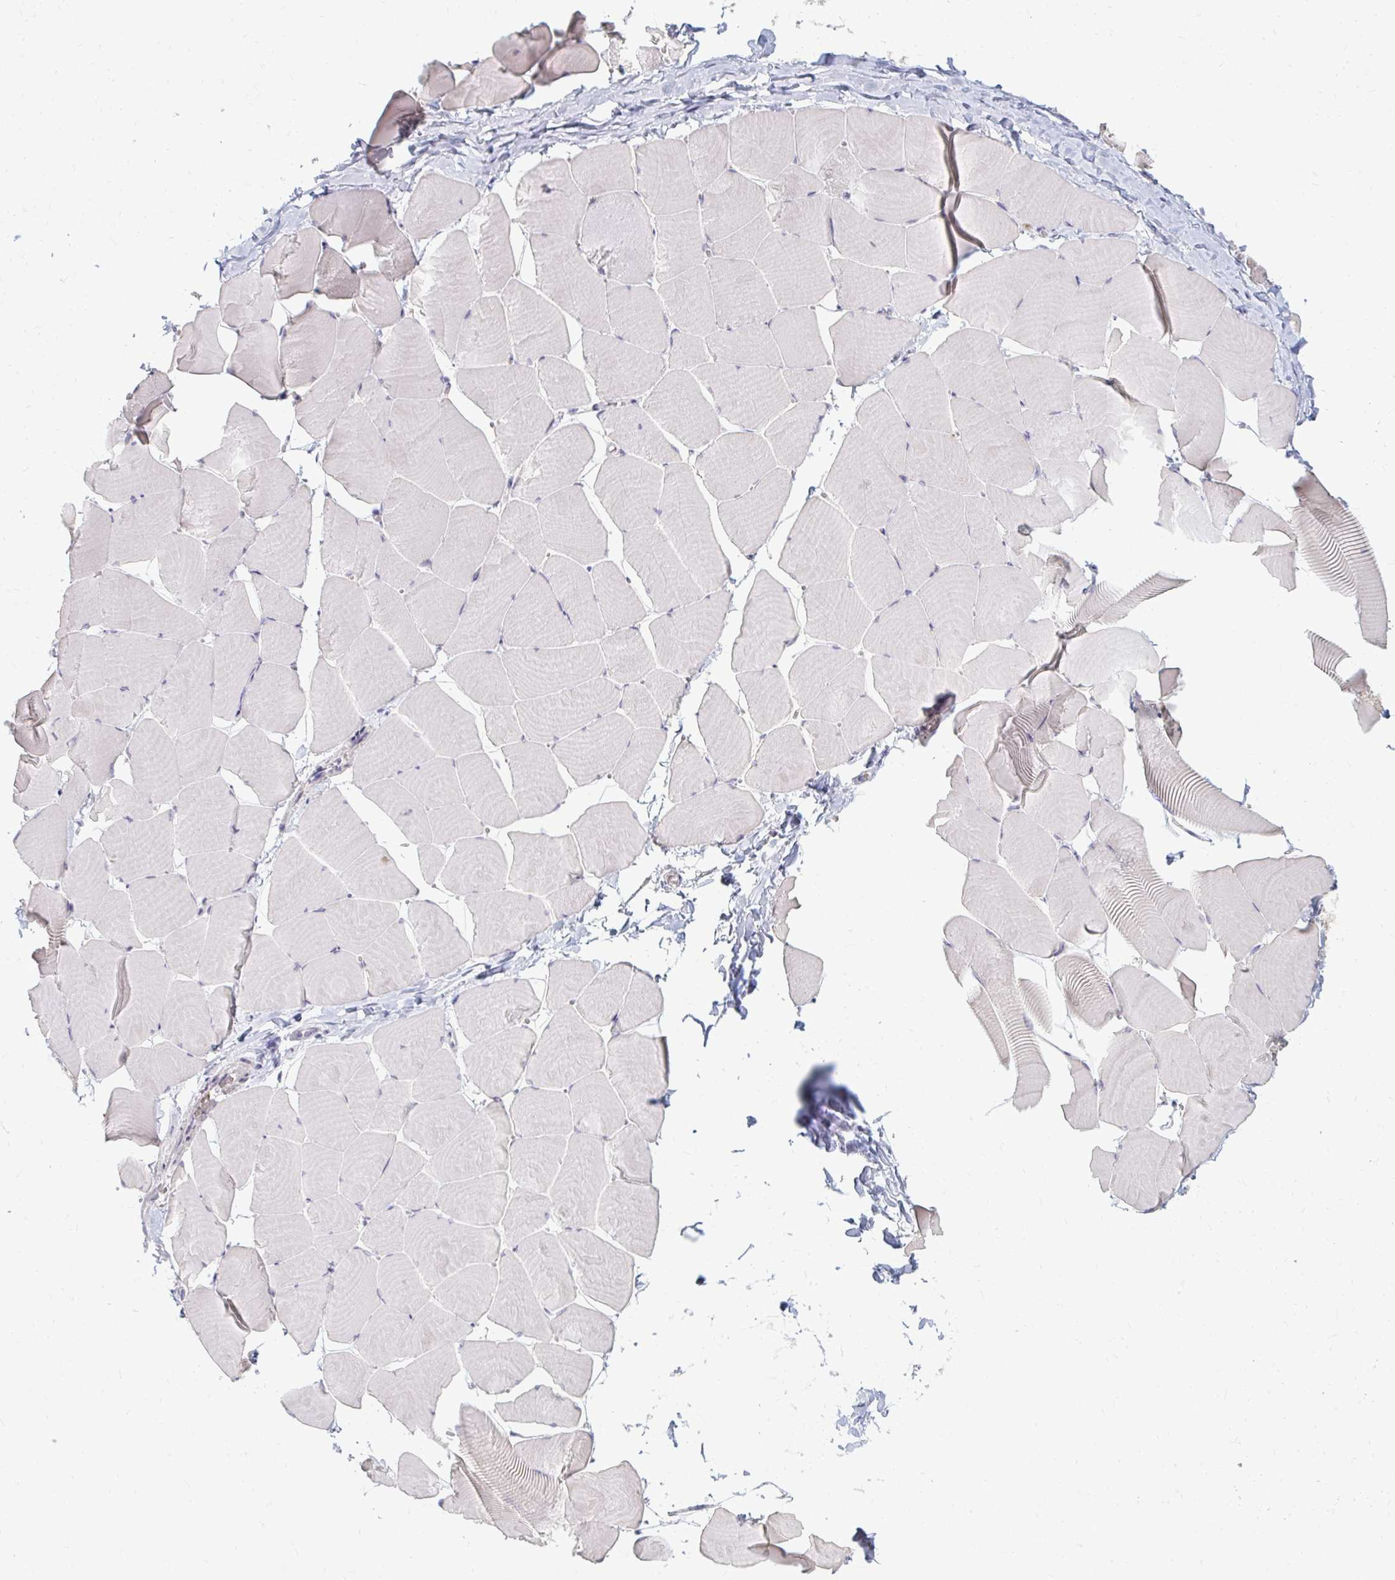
{"staining": {"intensity": "negative", "quantity": "none", "location": "none"}, "tissue": "skeletal muscle", "cell_type": "Myocytes", "image_type": "normal", "snomed": [{"axis": "morphology", "description": "Normal tissue, NOS"}, {"axis": "topography", "description": "Skeletal muscle"}], "caption": "The micrograph shows no significant staining in myocytes of skeletal muscle.", "gene": "RAB33A", "patient": {"sex": "male", "age": 25}}